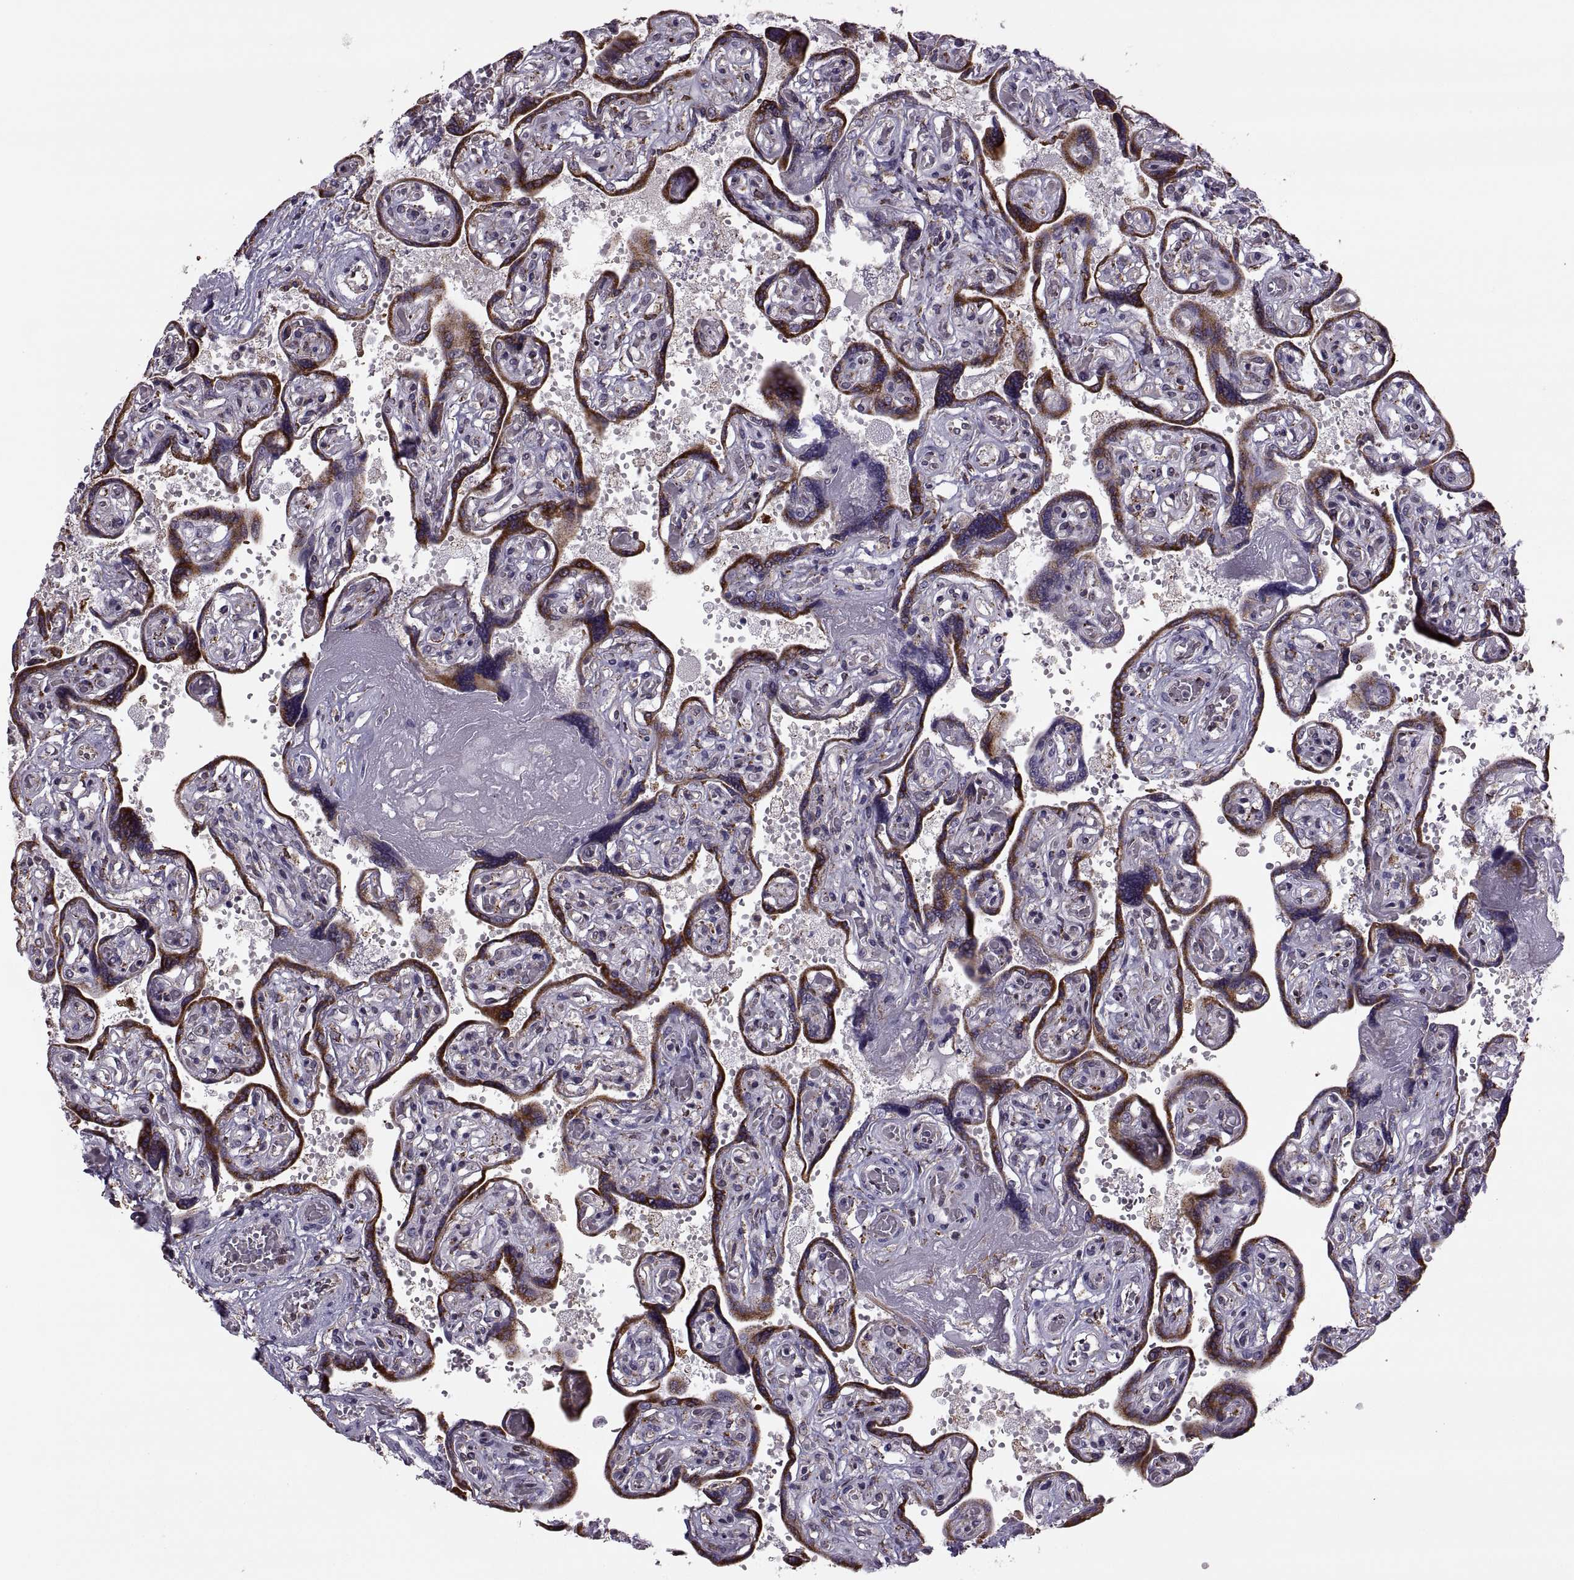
{"staining": {"intensity": "weak", "quantity": "<25%", "location": "cytoplasmic/membranous"}, "tissue": "placenta", "cell_type": "Decidual cells", "image_type": "normal", "snomed": [{"axis": "morphology", "description": "Normal tissue, NOS"}, {"axis": "topography", "description": "Placenta"}], "caption": "IHC photomicrograph of benign human placenta stained for a protein (brown), which shows no expression in decidual cells. Nuclei are stained in blue.", "gene": "LETM2", "patient": {"sex": "female", "age": 32}}